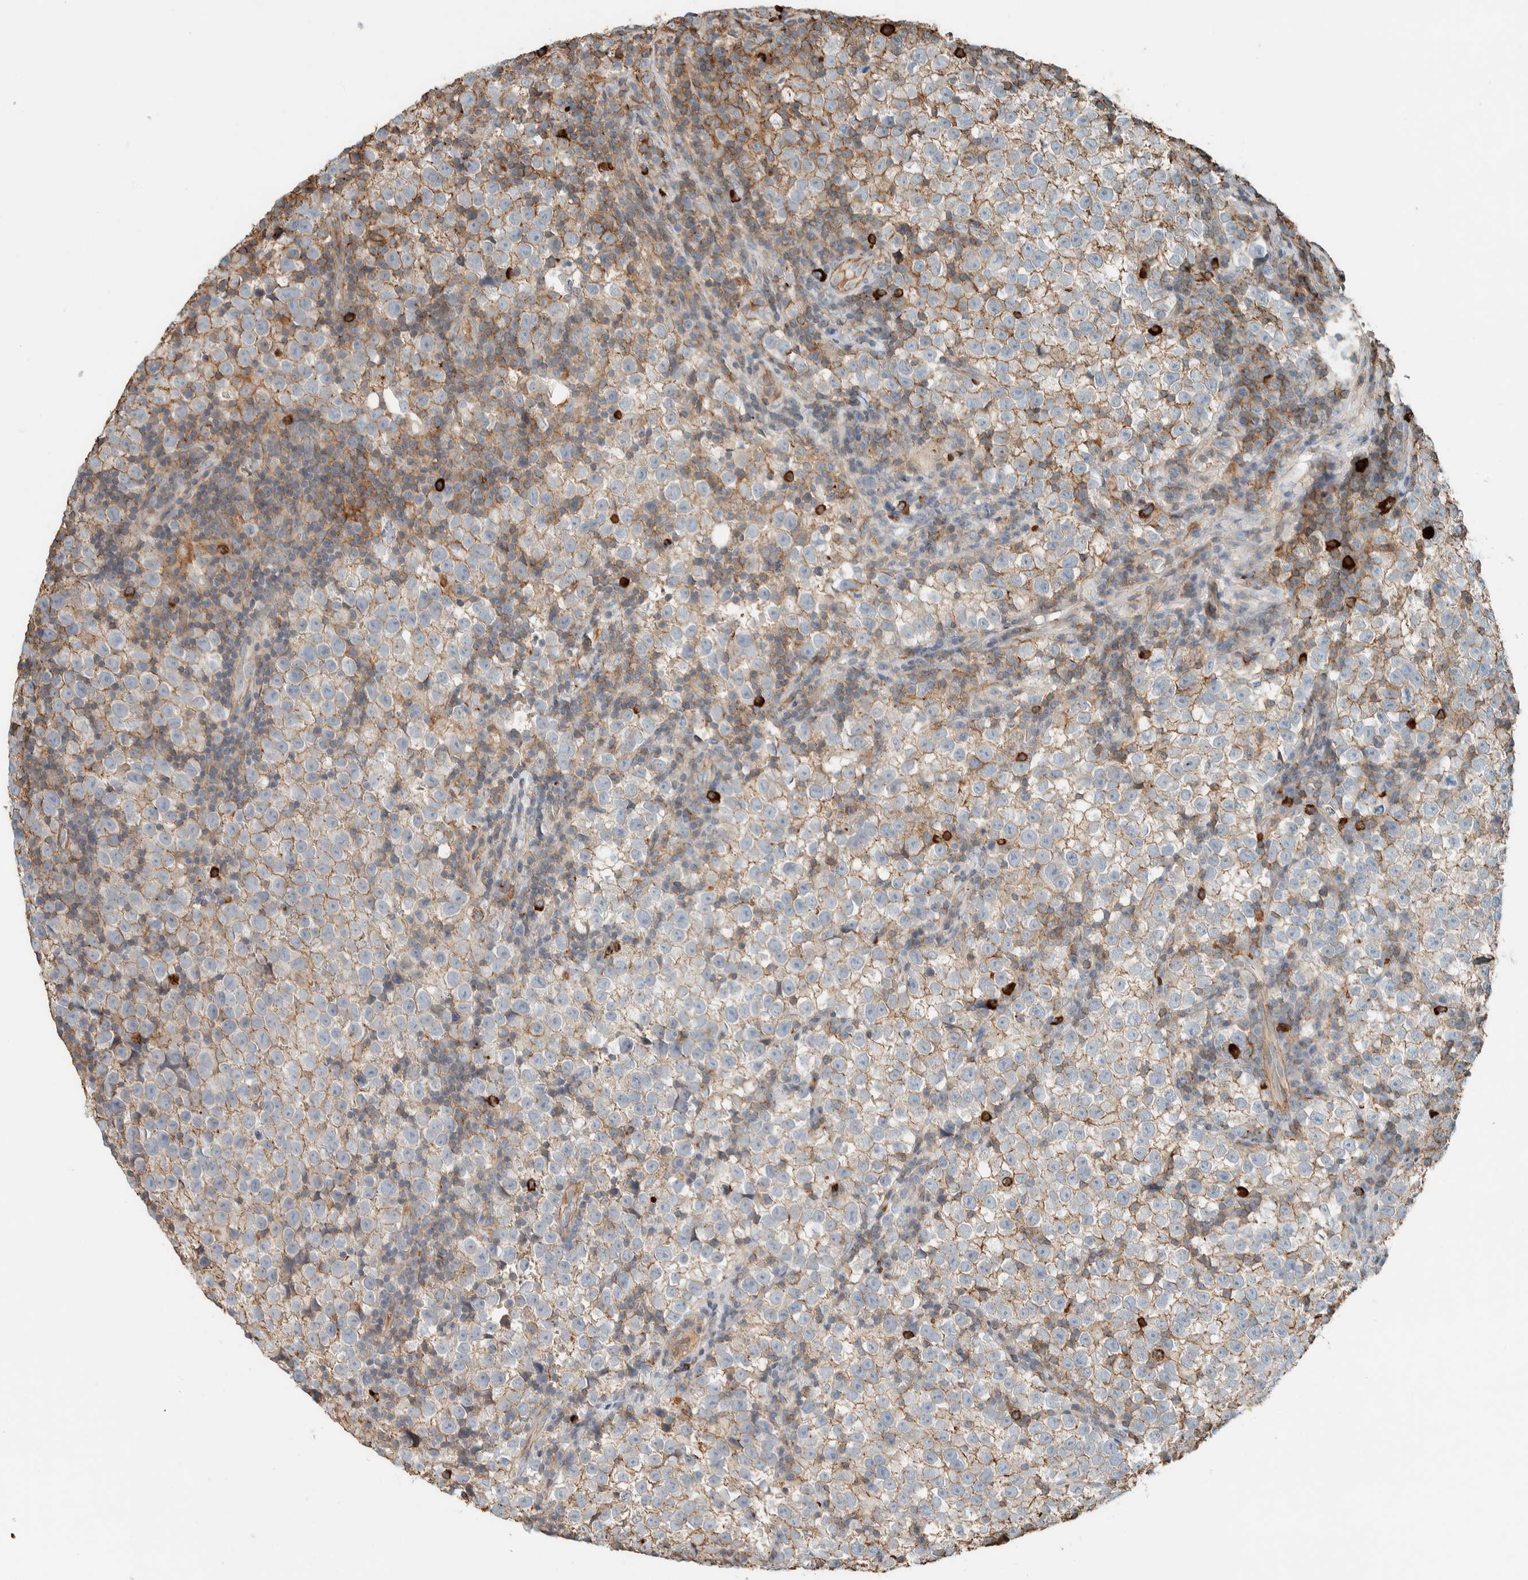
{"staining": {"intensity": "weak", "quantity": ">75%", "location": "cytoplasmic/membranous"}, "tissue": "testis cancer", "cell_type": "Tumor cells", "image_type": "cancer", "snomed": [{"axis": "morphology", "description": "Normal tissue, NOS"}, {"axis": "morphology", "description": "Seminoma, NOS"}, {"axis": "topography", "description": "Testis"}], "caption": "Immunohistochemistry photomicrograph of testis seminoma stained for a protein (brown), which reveals low levels of weak cytoplasmic/membranous positivity in about >75% of tumor cells.", "gene": "CTBP2", "patient": {"sex": "male", "age": 43}}